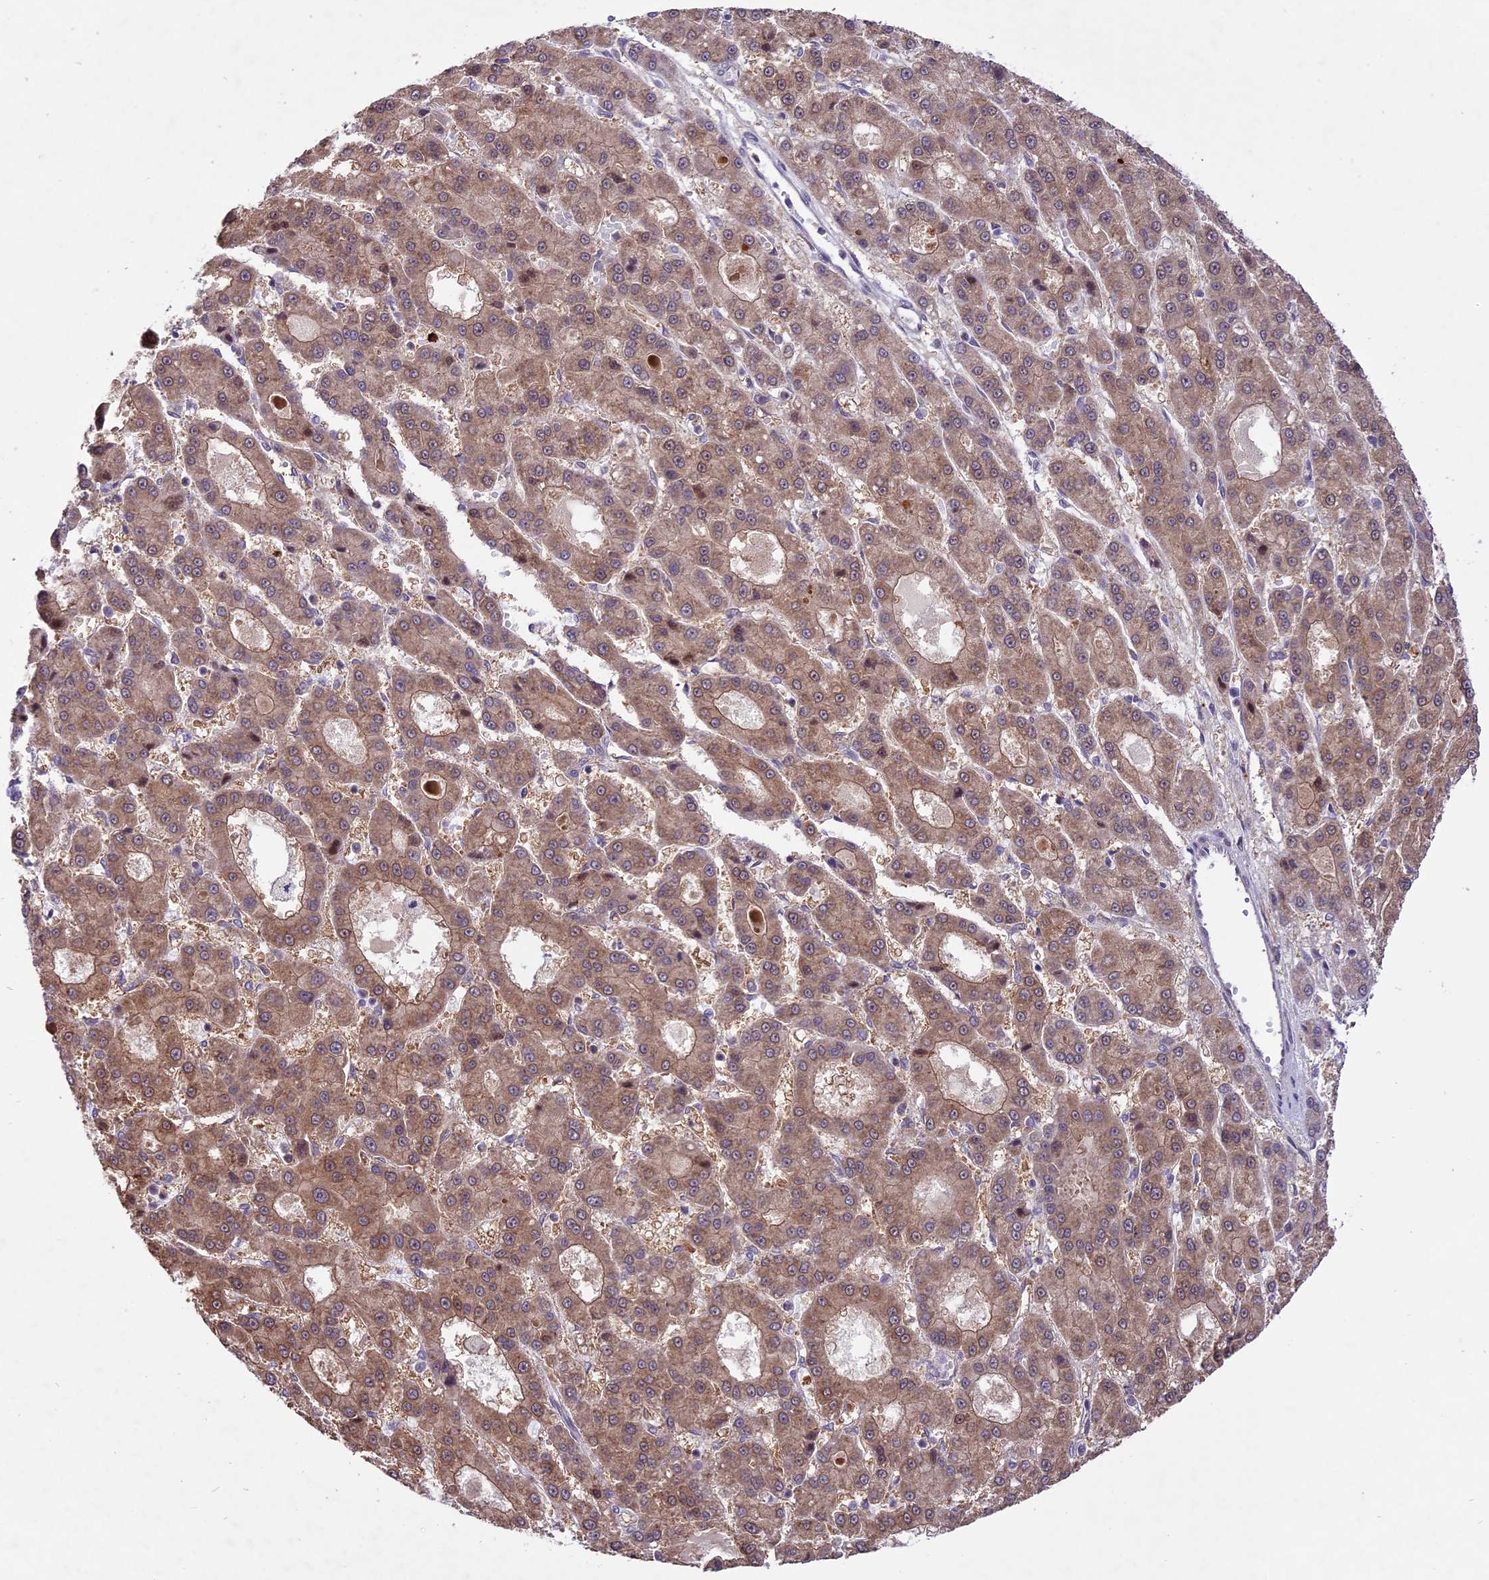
{"staining": {"intensity": "moderate", "quantity": ">75%", "location": "cytoplasmic/membranous"}, "tissue": "liver cancer", "cell_type": "Tumor cells", "image_type": "cancer", "snomed": [{"axis": "morphology", "description": "Carcinoma, Hepatocellular, NOS"}, {"axis": "topography", "description": "Liver"}], "caption": "Liver hepatocellular carcinoma stained for a protein (brown) demonstrates moderate cytoplasmic/membranous positive expression in about >75% of tumor cells.", "gene": "SPRED1", "patient": {"sex": "male", "age": 70}}